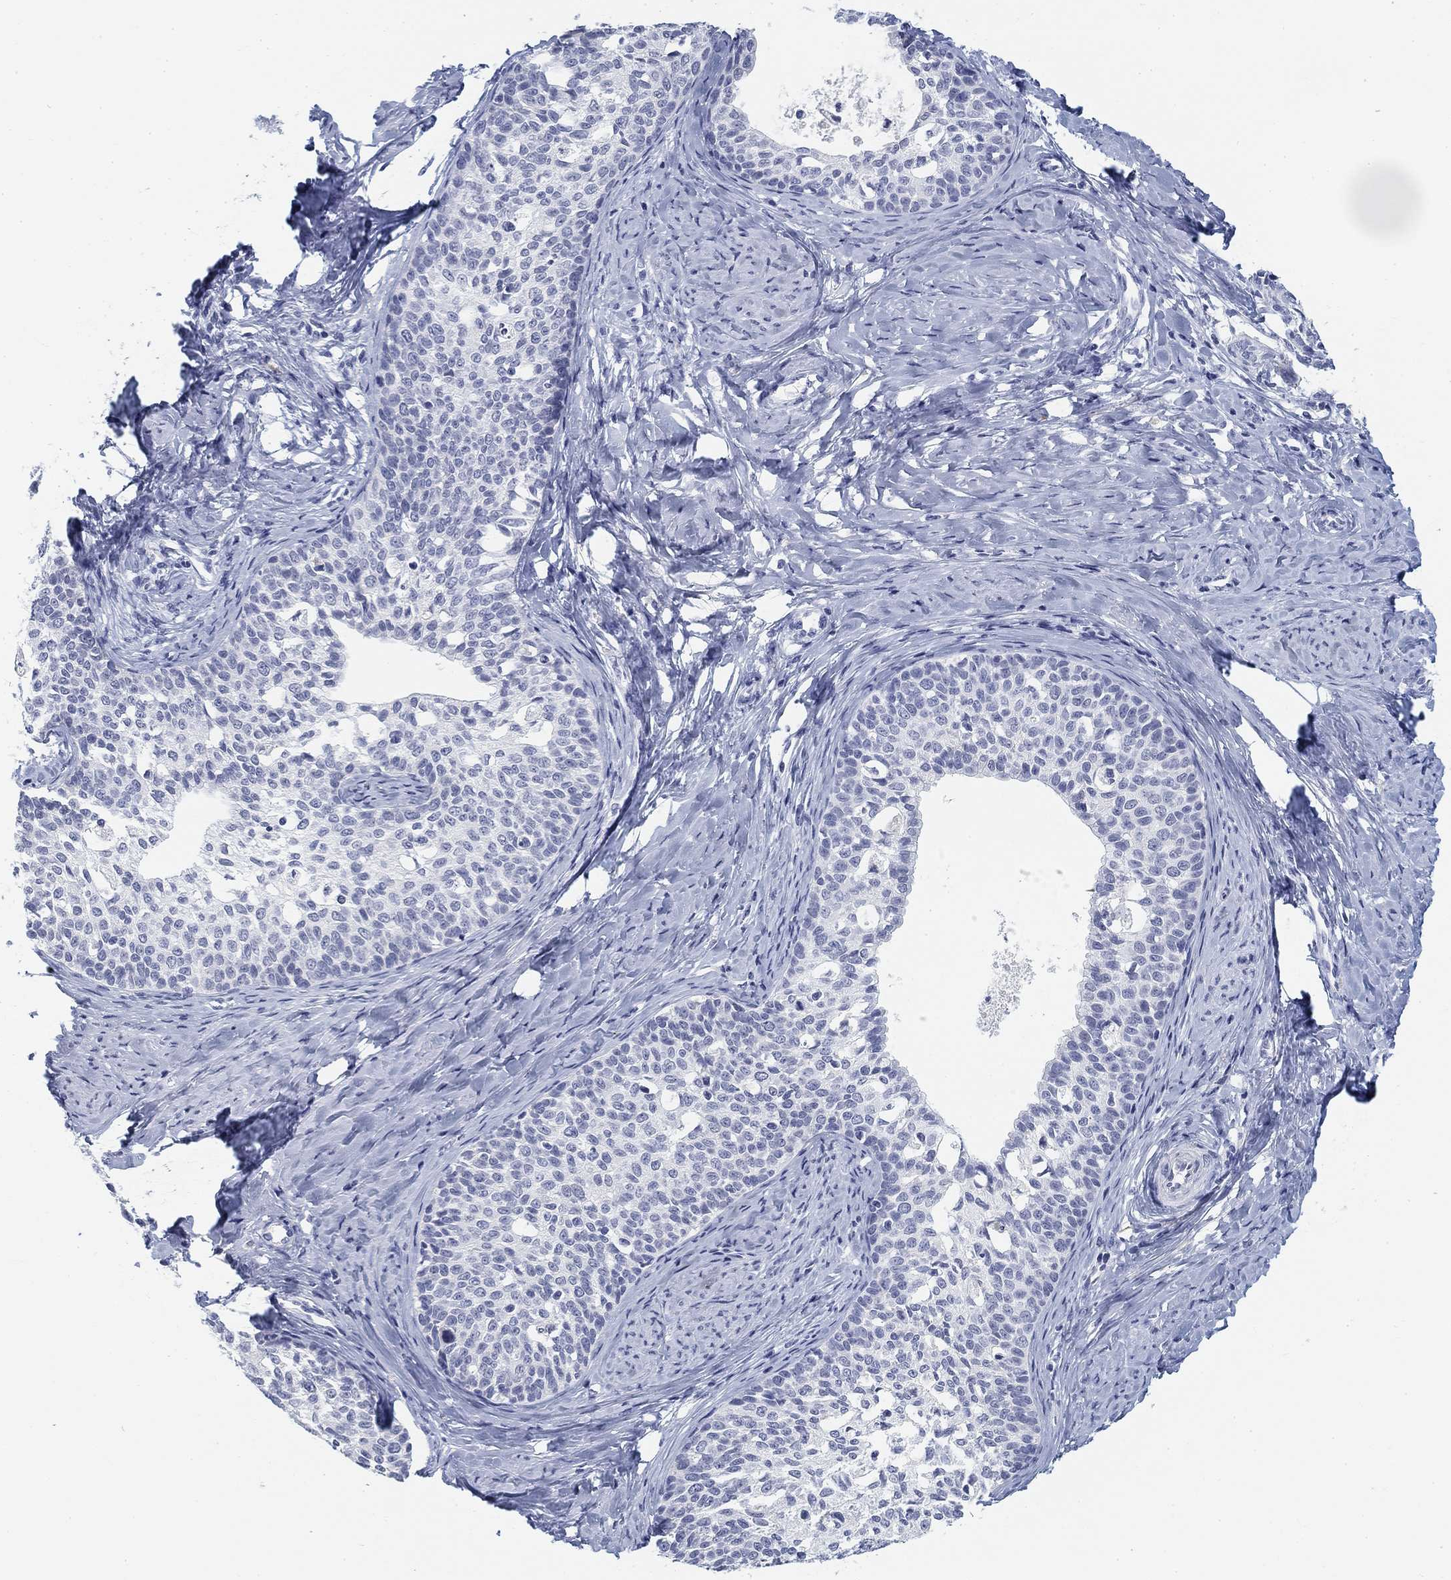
{"staining": {"intensity": "negative", "quantity": "none", "location": "none"}, "tissue": "cervical cancer", "cell_type": "Tumor cells", "image_type": "cancer", "snomed": [{"axis": "morphology", "description": "Squamous cell carcinoma, NOS"}, {"axis": "topography", "description": "Cervix"}], "caption": "The micrograph demonstrates no significant staining in tumor cells of cervical cancer (squamous cell carcinoma).", "gene": "SLC2A5", "patient": {"sex": "female", "age": 51}}